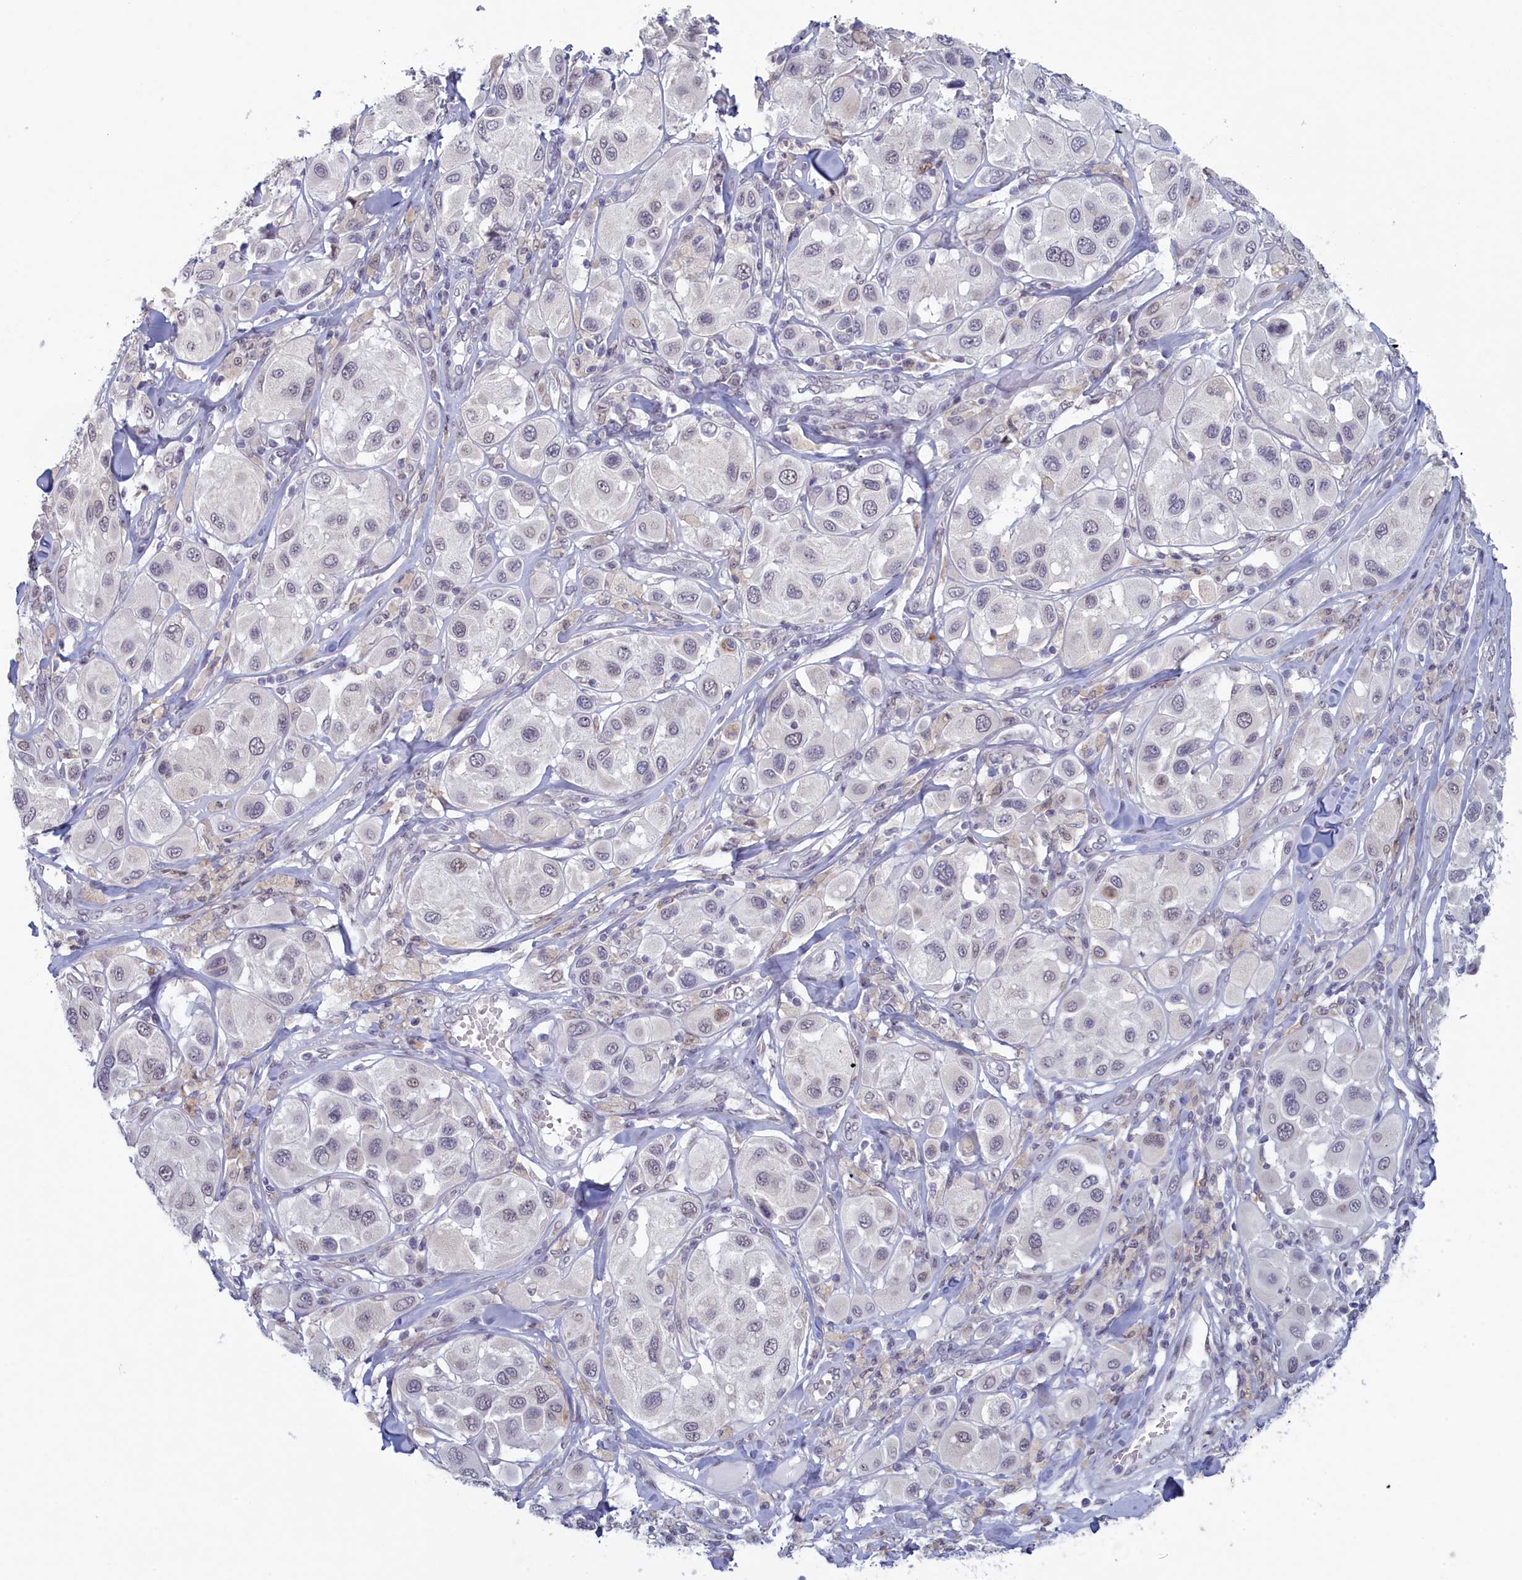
{"staining": {"intensity": "weak", "quantity": "<25%", "location": "nuclear"}, "tissue": "melanoma", "cell_type": "Tumor cells", "image_type": "cancer", "snomed": [{"axis": "morphology", "description": "Malignant melanoma, Metastatic site"}, {"axis": "topography", "description": "Skin"}], "caption": "This is a image of IHC staining of malignant melanoma (metastatic site), which shows no positivity in tumor cells.", "gene": "ATF7IP2", "patient": {"sex": "male", "age": 41}}